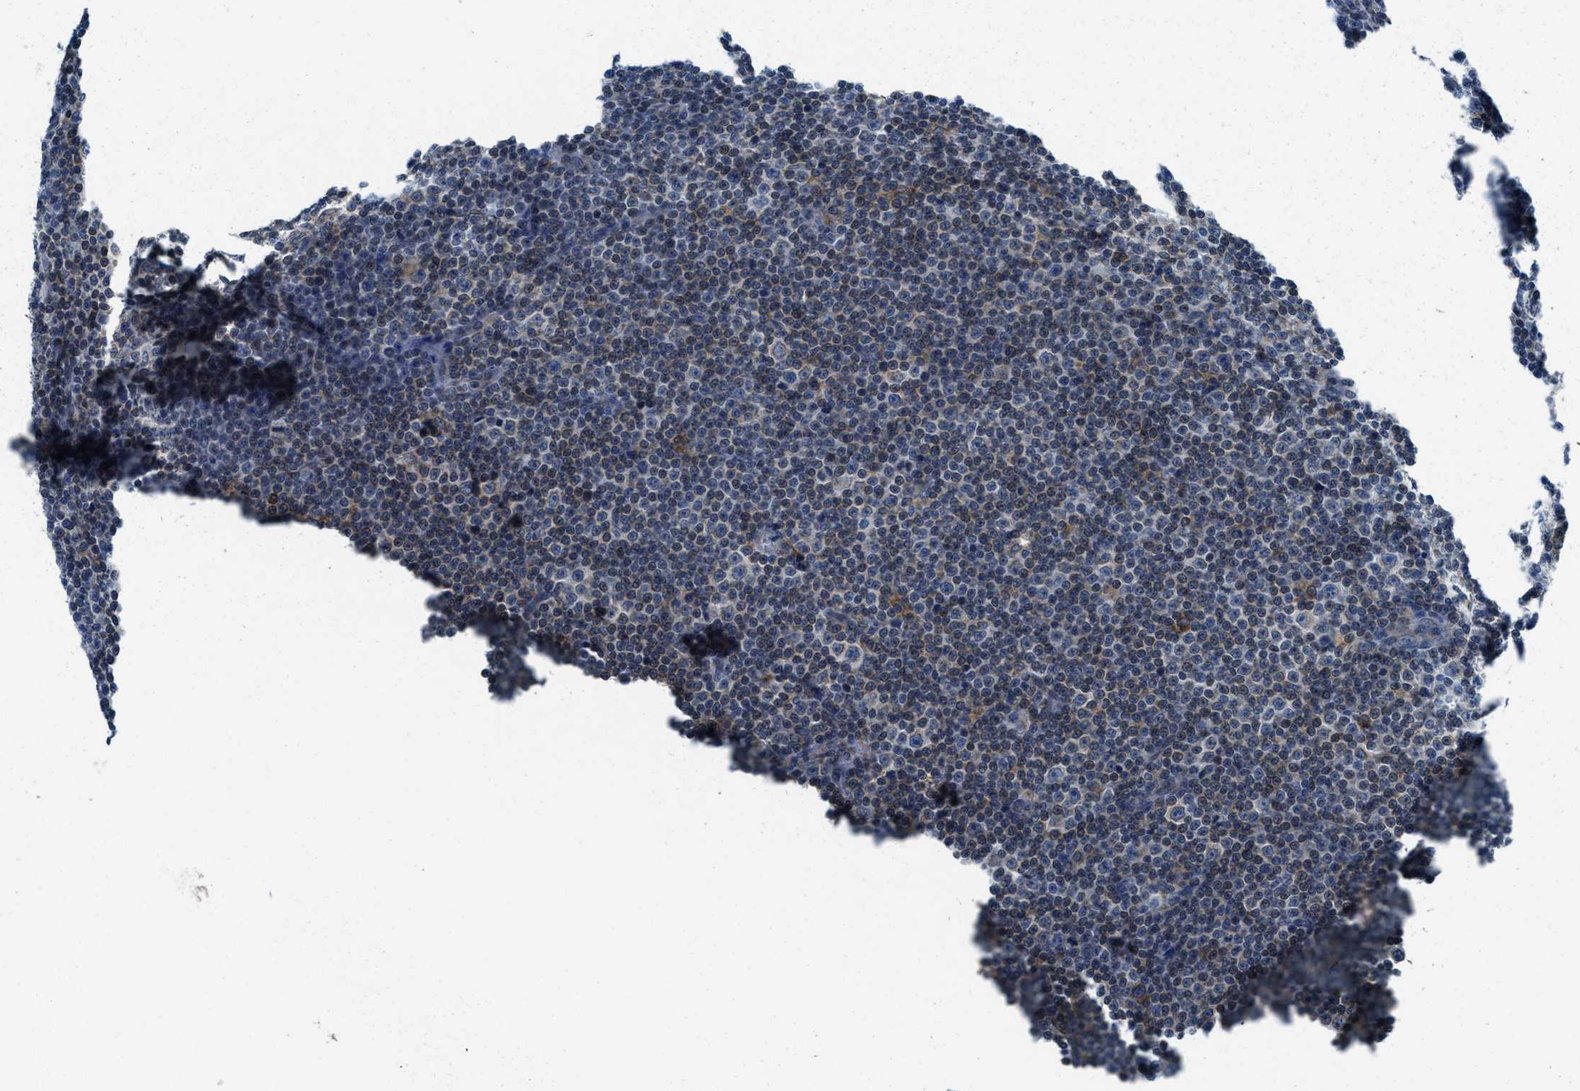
{"staining": {"intensity": "negative", "quantity": "none", "location": "none"}, "tissue": "lymphoma", "cell_type": "Tumor cells", "image_type": "cancer", "snomed": [{"axis": "morphology", "description": "Malignant lymphoma, non-Hodgkin's type, Low grade"}, {"axis": "topography", "description": "Lymph node"}], "caption": "High power microscopy photomicrograph of an immunohistochemistry (IHC) image of lymphoma, revealing no significant staining in tumor cells.", "gene": "BCAP31", "patient": {"sex": "female", "age": 67}}